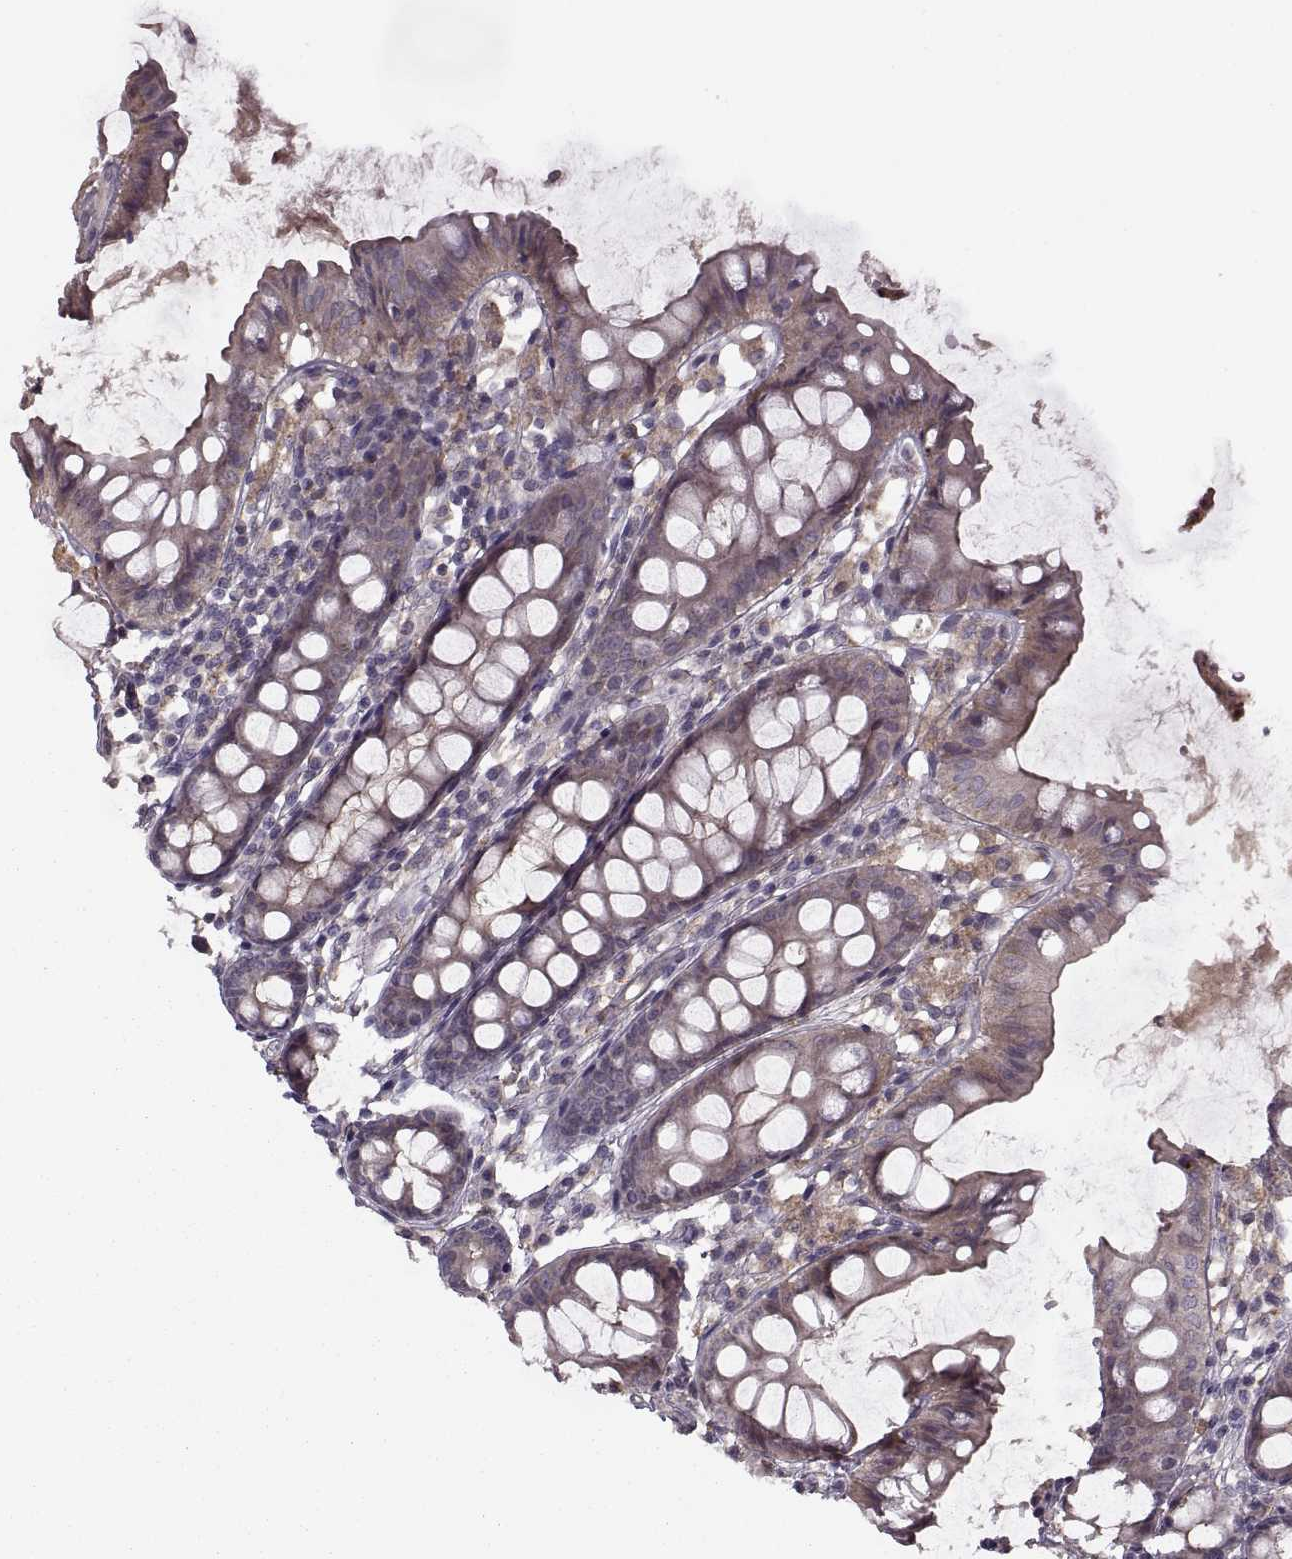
{"staining": {"intensity": "negative", "quantity": "none", "location": "none"}, "tissue": "colon", "cell_type": "Endothelial cells", "image_type": "normal", "snomed": [{"axis": "morphology", "description": "Normal tissue, NOS"}, {"axis": "topography", "description": "Colon"}], "caption": "This photomicrograph is of normal colon stained with immunohistochemistry (IHC) to label a protein in brown with the nuclei are counter-stained blue. There is no staining in endothelial cells.", "gene": "PIERCE1", "patient": {"sex": "female", "age": 84}}